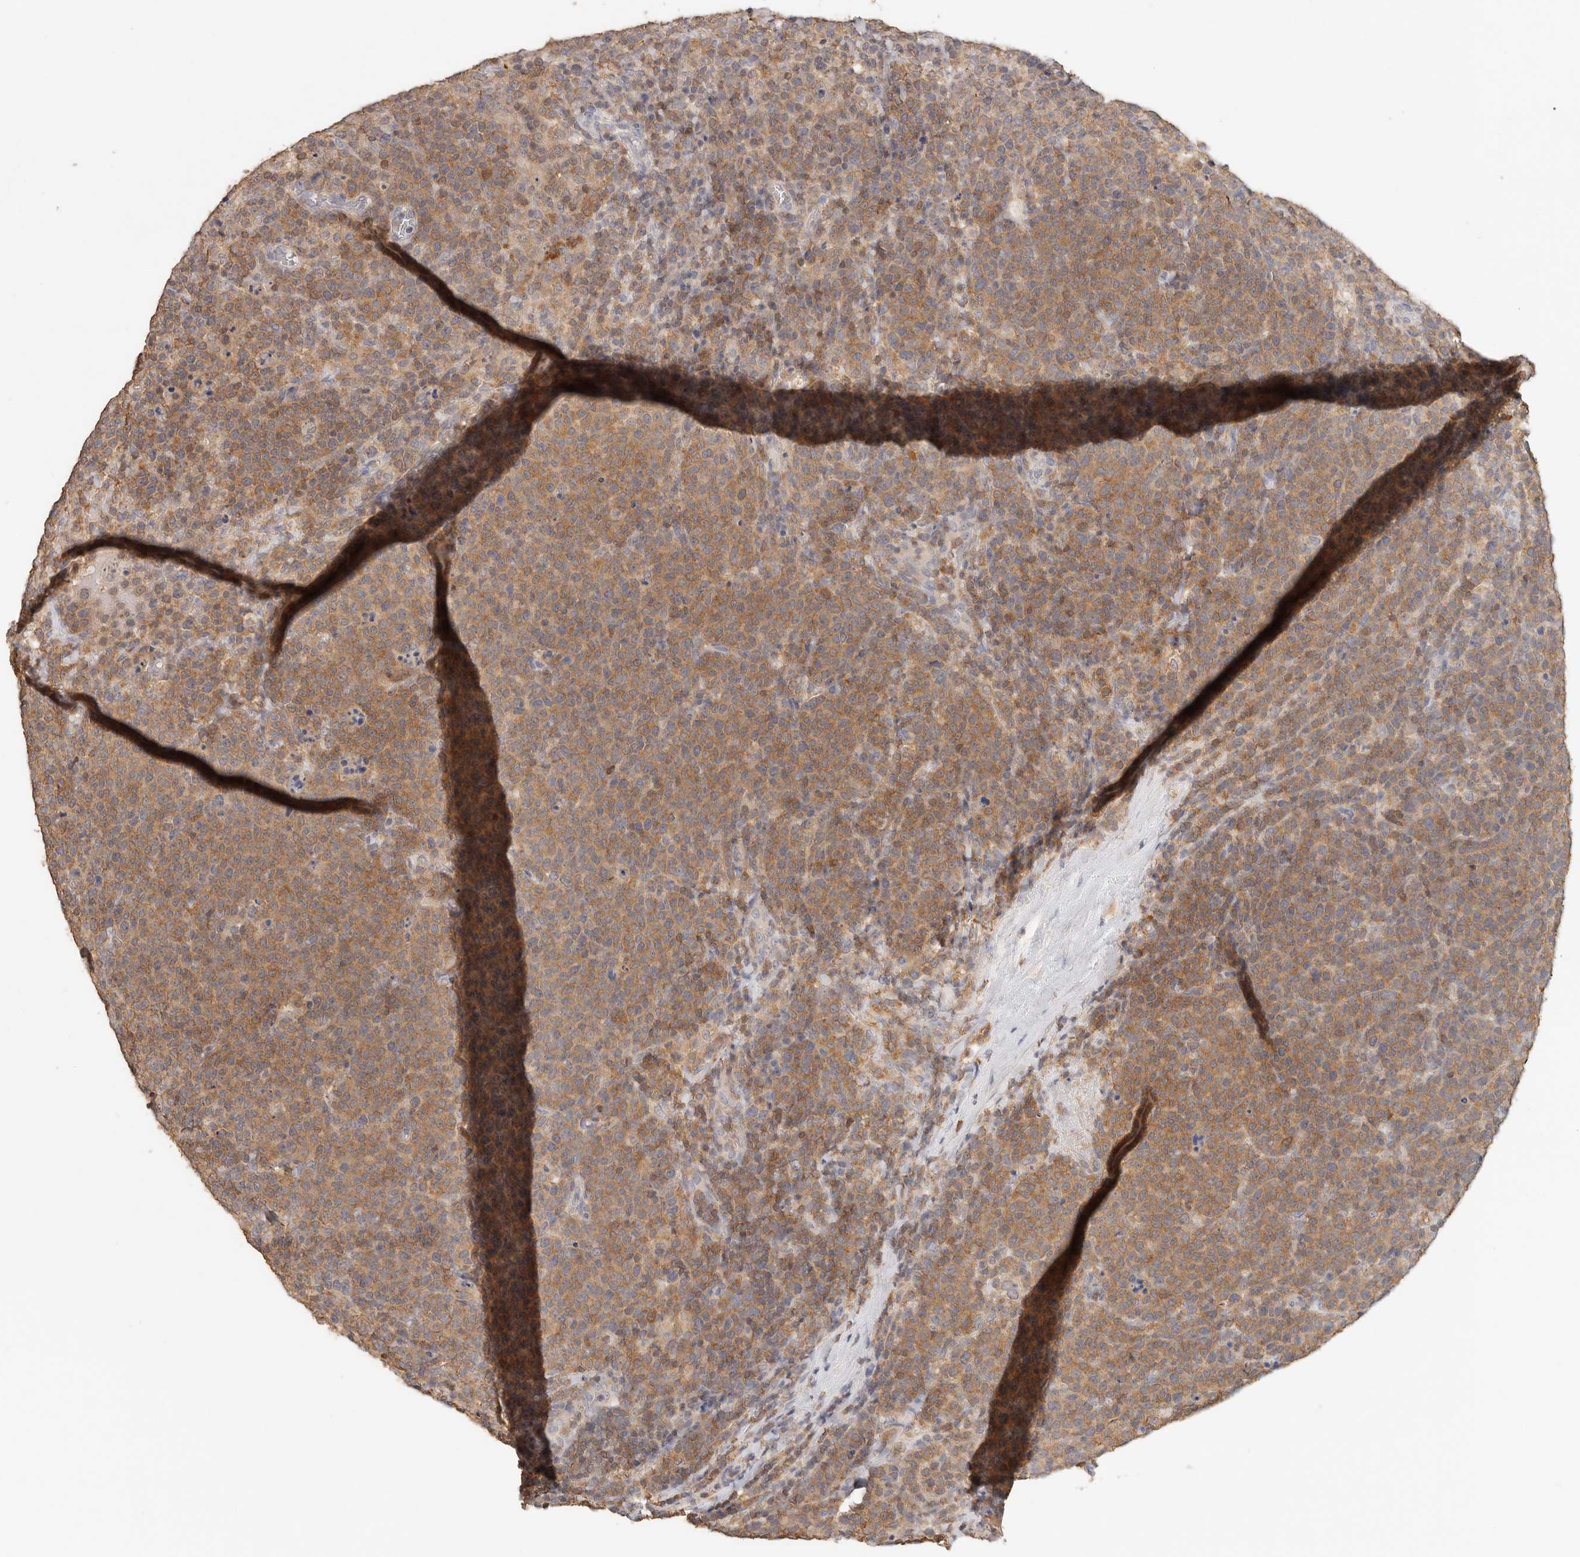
{"staining": {"intensity": "moderate", "quantity": ">75%", "location": "cytoplasmic/membranous"}, "tissue": "lymphoma", "cell_type": "Tumor cells", "image_type": "cancer", "snomed": [{"axis": "morphology", "description": "Malignant lymphoma, non-Hodgkin's type, High grade"}, {"axis": "topography", "description": "Lymph node"}], "caption": "Lymphoma stained with a protein marker exhibits moderate staining in tumor cells.", "gene": "CSK", "patient": {"sex": "male", "age": 61}}